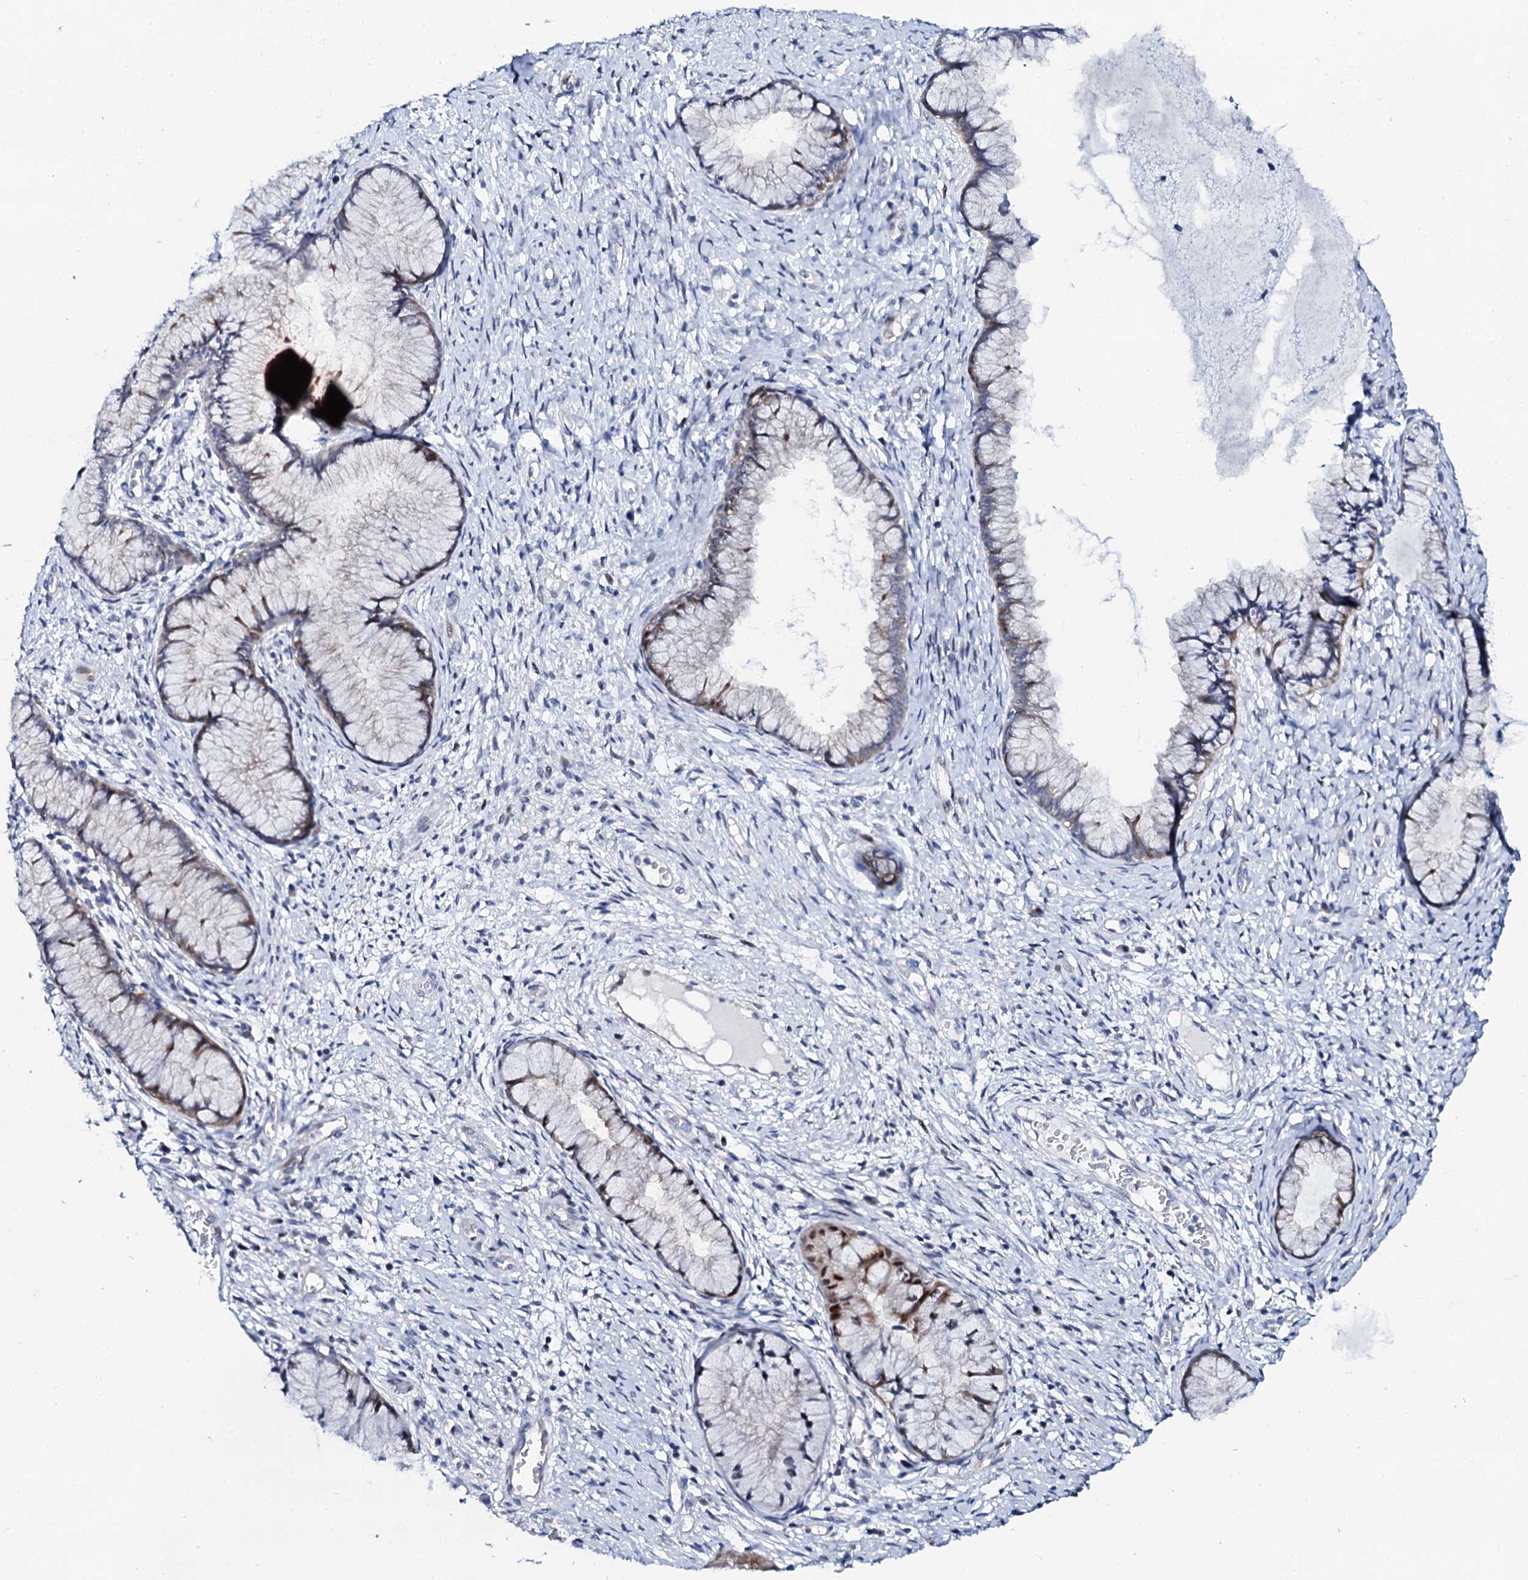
{"staining": {"intensity": "moderate", "quantity": "<25%", "location": "nuclear"}, "tissue": "cervix", "cell_type": "Glandular cells", "image_type": "normal", "snomed": [{"axis": "morphology", "description": "Normal tissue, NOS"}, {"axis": "topography", "description": "Cervix"}], "caption": "Immunohistochemistry staining of benign cervix, which displays low levels of moderate nuclear expression in about <25% of glandular cells indicating moderate nuclear protein staining. The staining was performed using DAB (brown) for protein detection and nuclei were counterstained in hematoxylin (blue).", "gene": "NUDT13", "patient": {"sex": "female", "age": 42}}